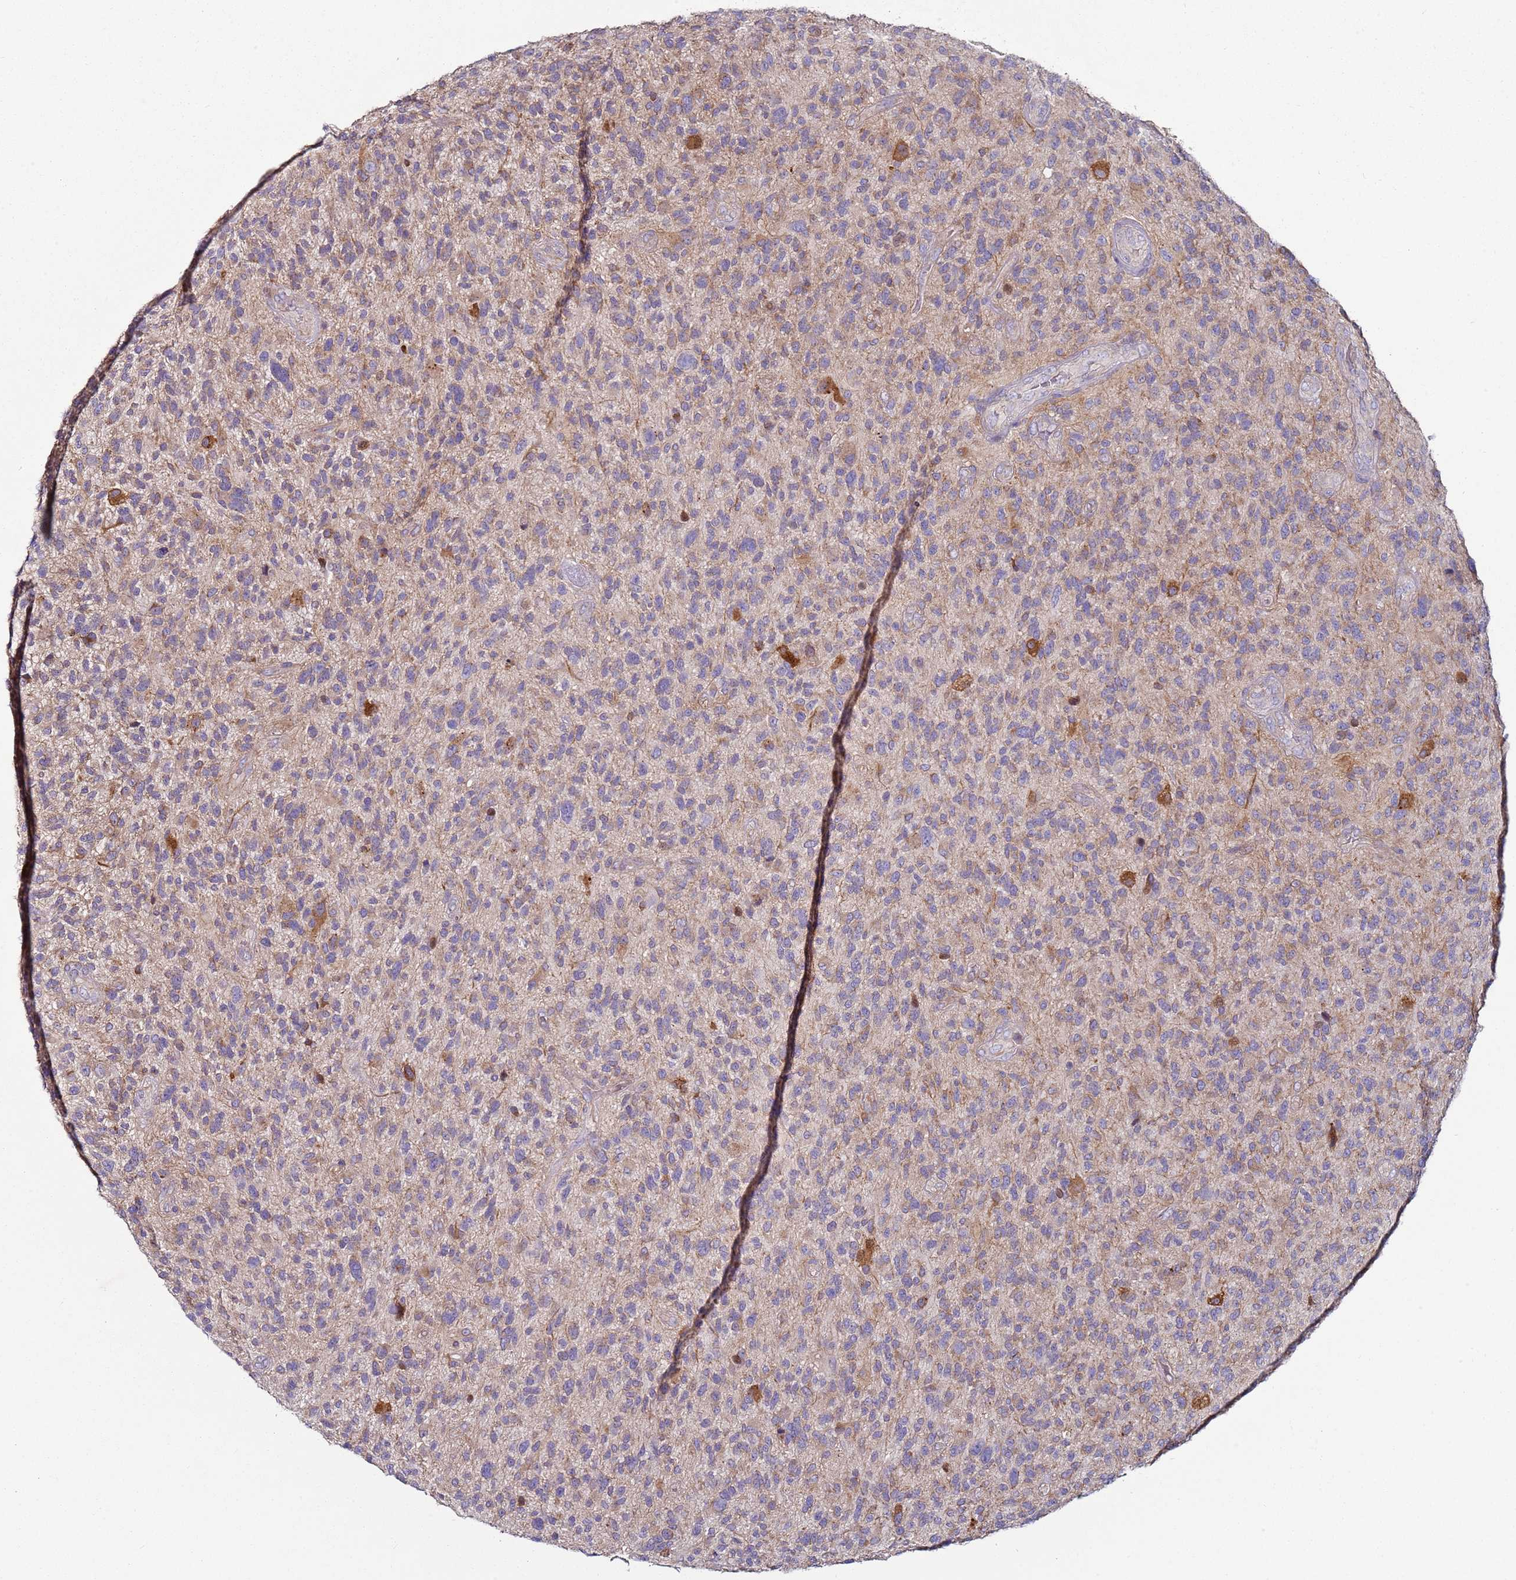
{"staining": {"intensity": "weak", "quantity": "<25%", "location": "cytoplasmic/membranous"}, "tissue": "glioma", "cell_type": "Tumor cells", "image_type": "cancer", "snomed": [{"axis": "morphology", "description": "Glioma, malignant, High grade"}, {"axis": "topography", "description": "Brain"}], "caption": "This micrograph is of glioma stained with immunohistochemistry to label a protein in brown with the nuclei are counter-stained blue. There is no expression in tumor cells.", "gene": "DIP2B", "patient": {"sex": "male", "age": 47}}